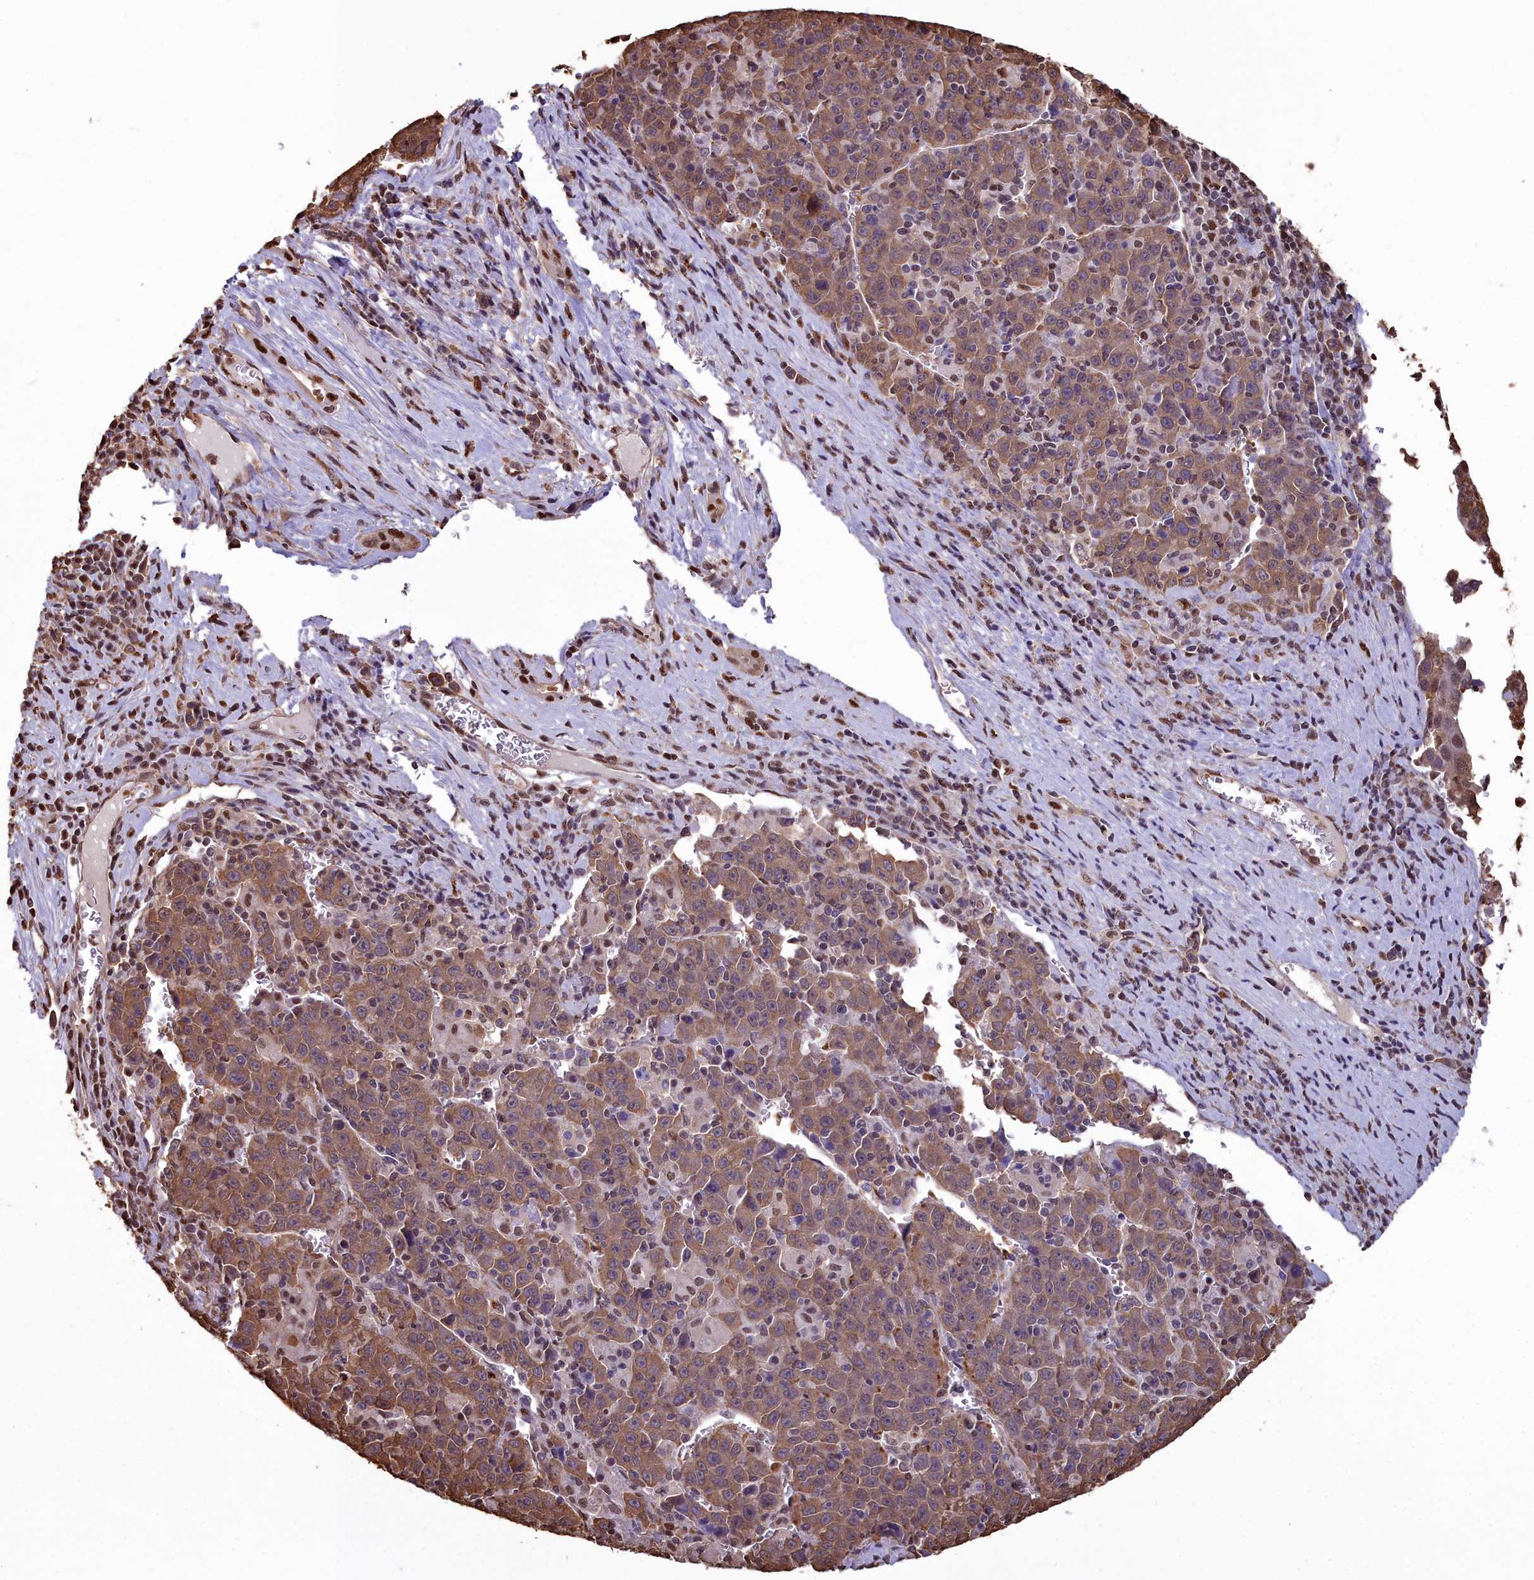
{"staining": {"intensity": "moderate", "quantity": ">75%", "location": "cytoplasmic/membranous"}, "tissue": "liver cancer", "cell_type": "Tumor cells", "image_type": "cancer", "snomed": [{"axis": "morphology", "description": "Carcinoma, Hepatocellular, NOS"}, {"axis": "topography", "description": "Liver"}], "caption": "Immunohistochemical staining of liver cancer displays moderate cytoplasmic/membranous protein positivity in about >75% of tumor cells.", "gene": "GAPDH", "patient": {"sex": "female", "age": 53}}